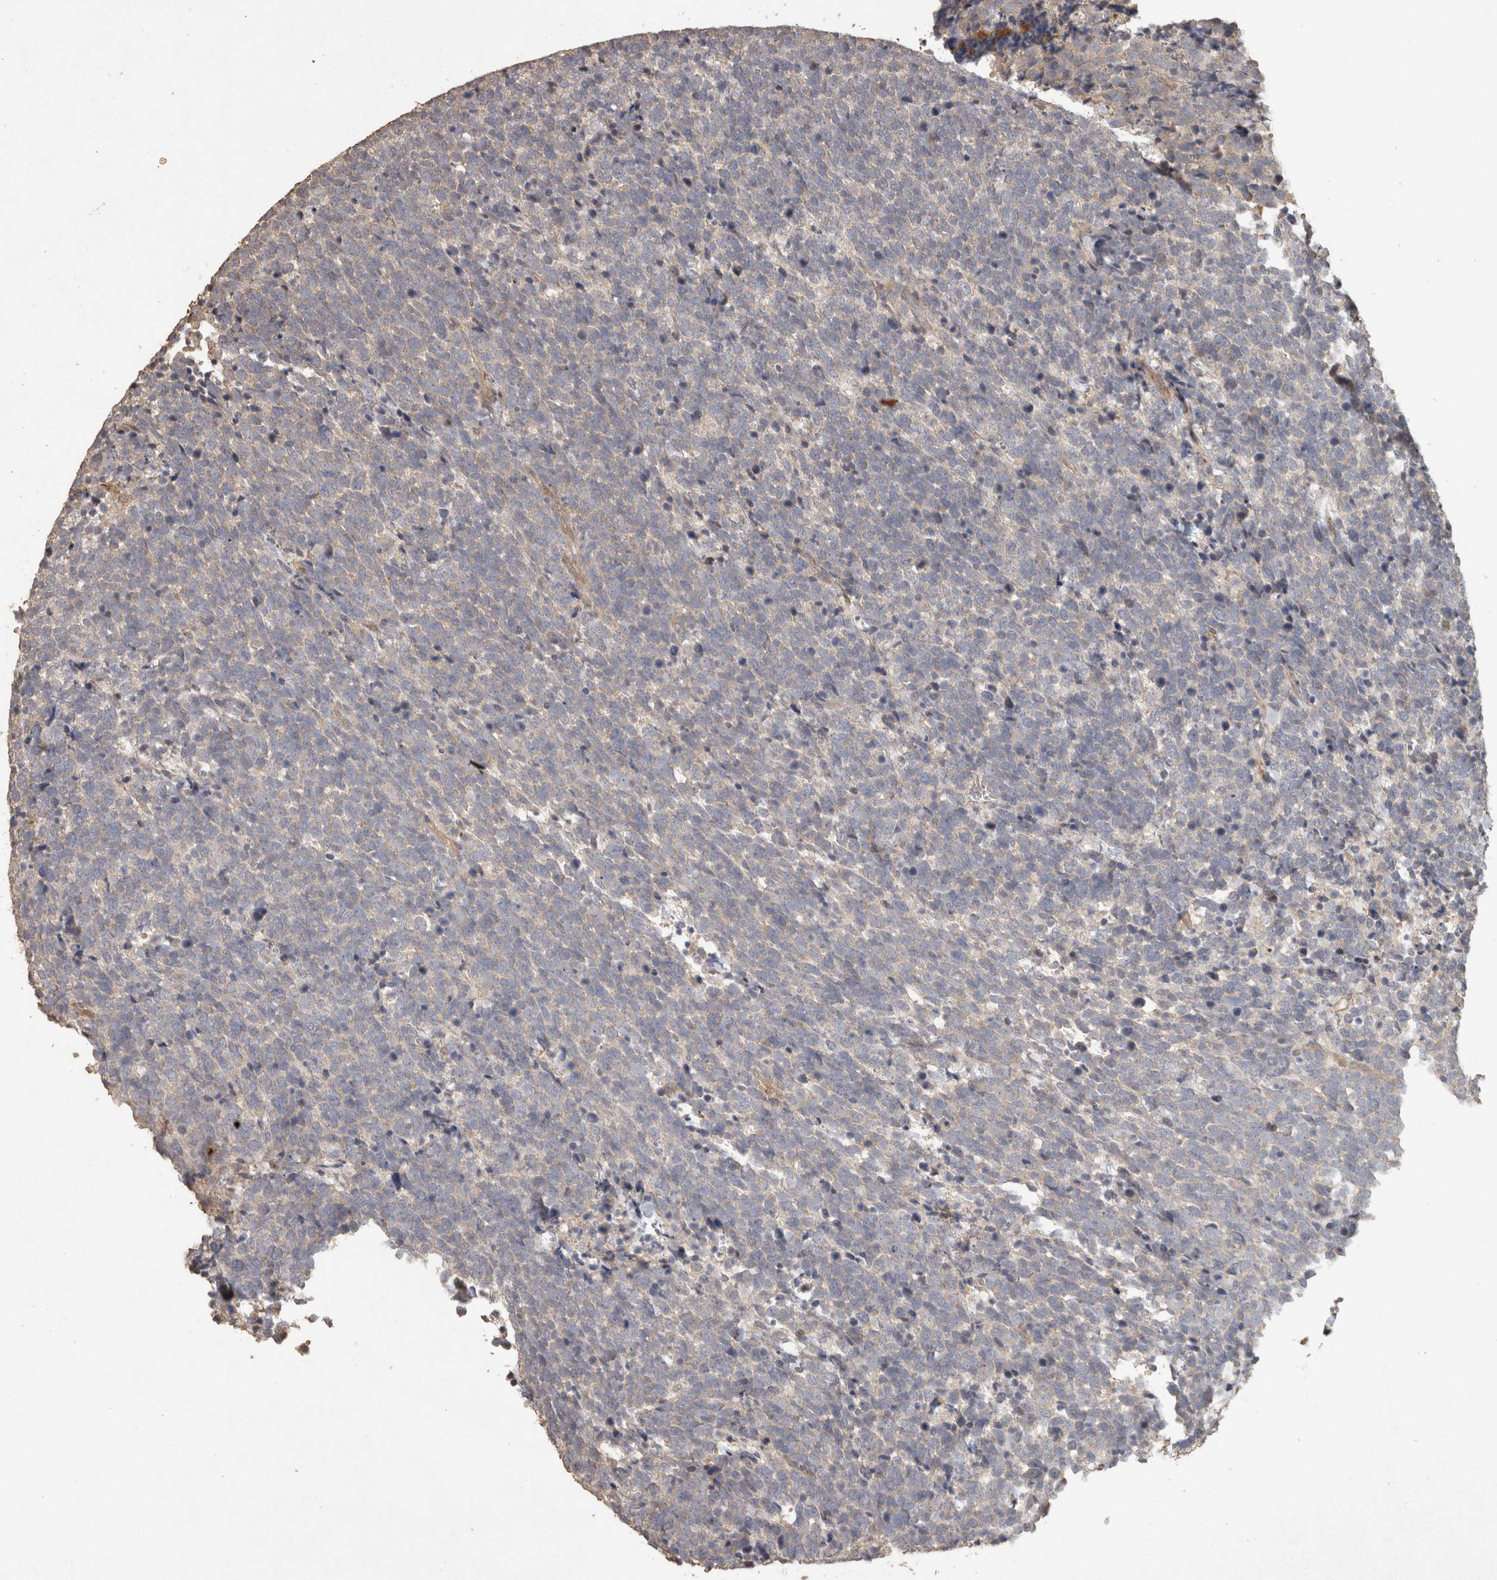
{"staining": {"intensity": "weak", "quantity": "<25%", "location": "cytoplasmic/membranous"}, "tissue": "urothelial cancer", "cell_type": "Tumor cells", "image_type": "cancer", "snomed": [{"axis": "morphology", "description": "Urothelial carcinoma, High grade"}, {"axis": "topography", "description": "Urinary bladder"}], "caption": "The image reveals no staining of tumor cells in urothelial carcinoma (high-grade).", "gene": "OSTN", "patient": {"sex": "female", "age": 82}}